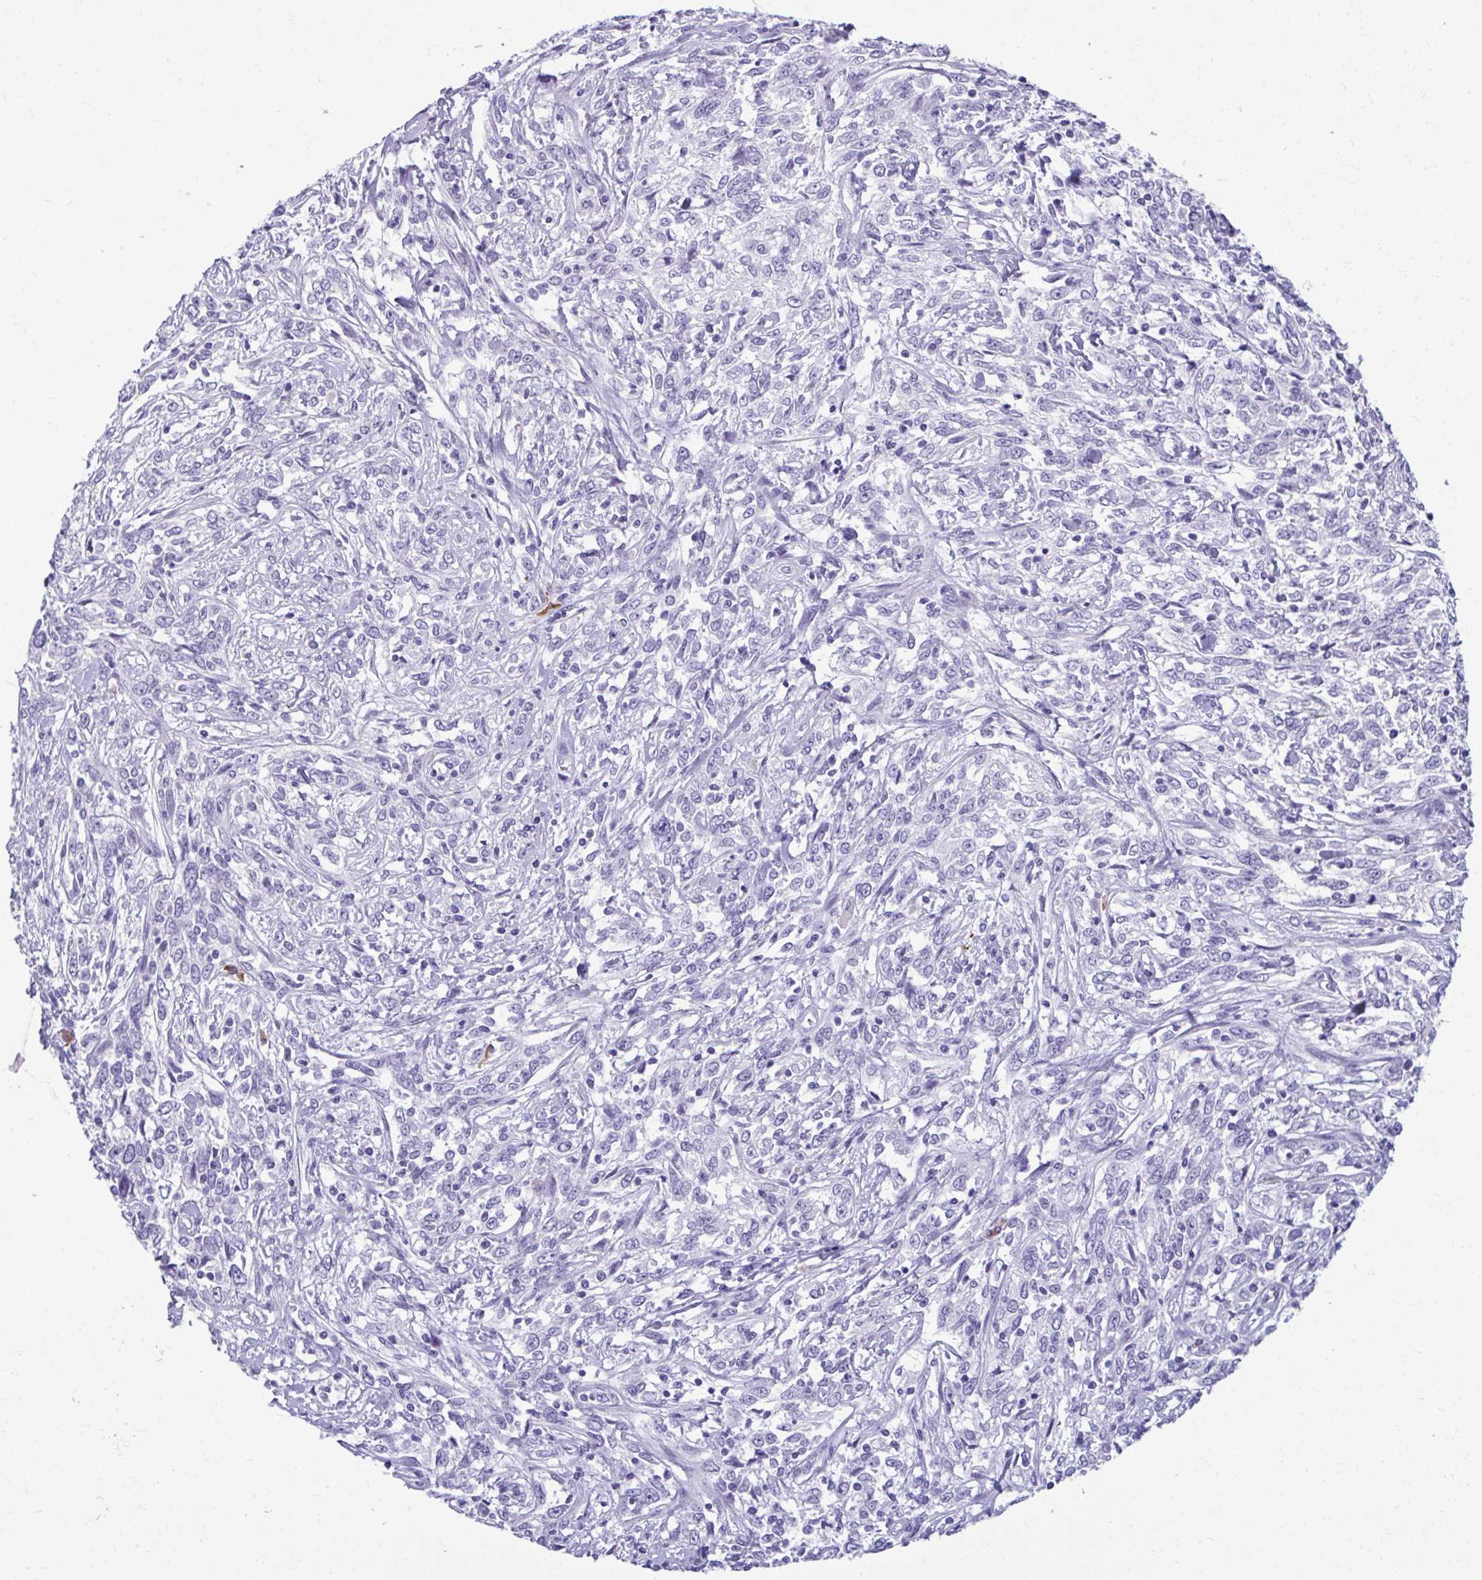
{"staining": {"intensity": "negative", "quantity": "none", "location": "none"}, "tissue": "cervical cancer", "cell_type": "Tumor cells", "image_type": "cancer", "snomed": [{"axis": "morphology", "description": "Adenocarcinoma, NOS"}, {"axis": "topography", "description": "Cervix"}], "caption": "The IHC image has no significant positivity in tumor cells of adenocarcinoma (cervical) tissue. (DAB IHC visualized using brightfield microscopy, high magnification).", "gene": "SERPINI1", "patient": {"sex": "female", "age": 40}}